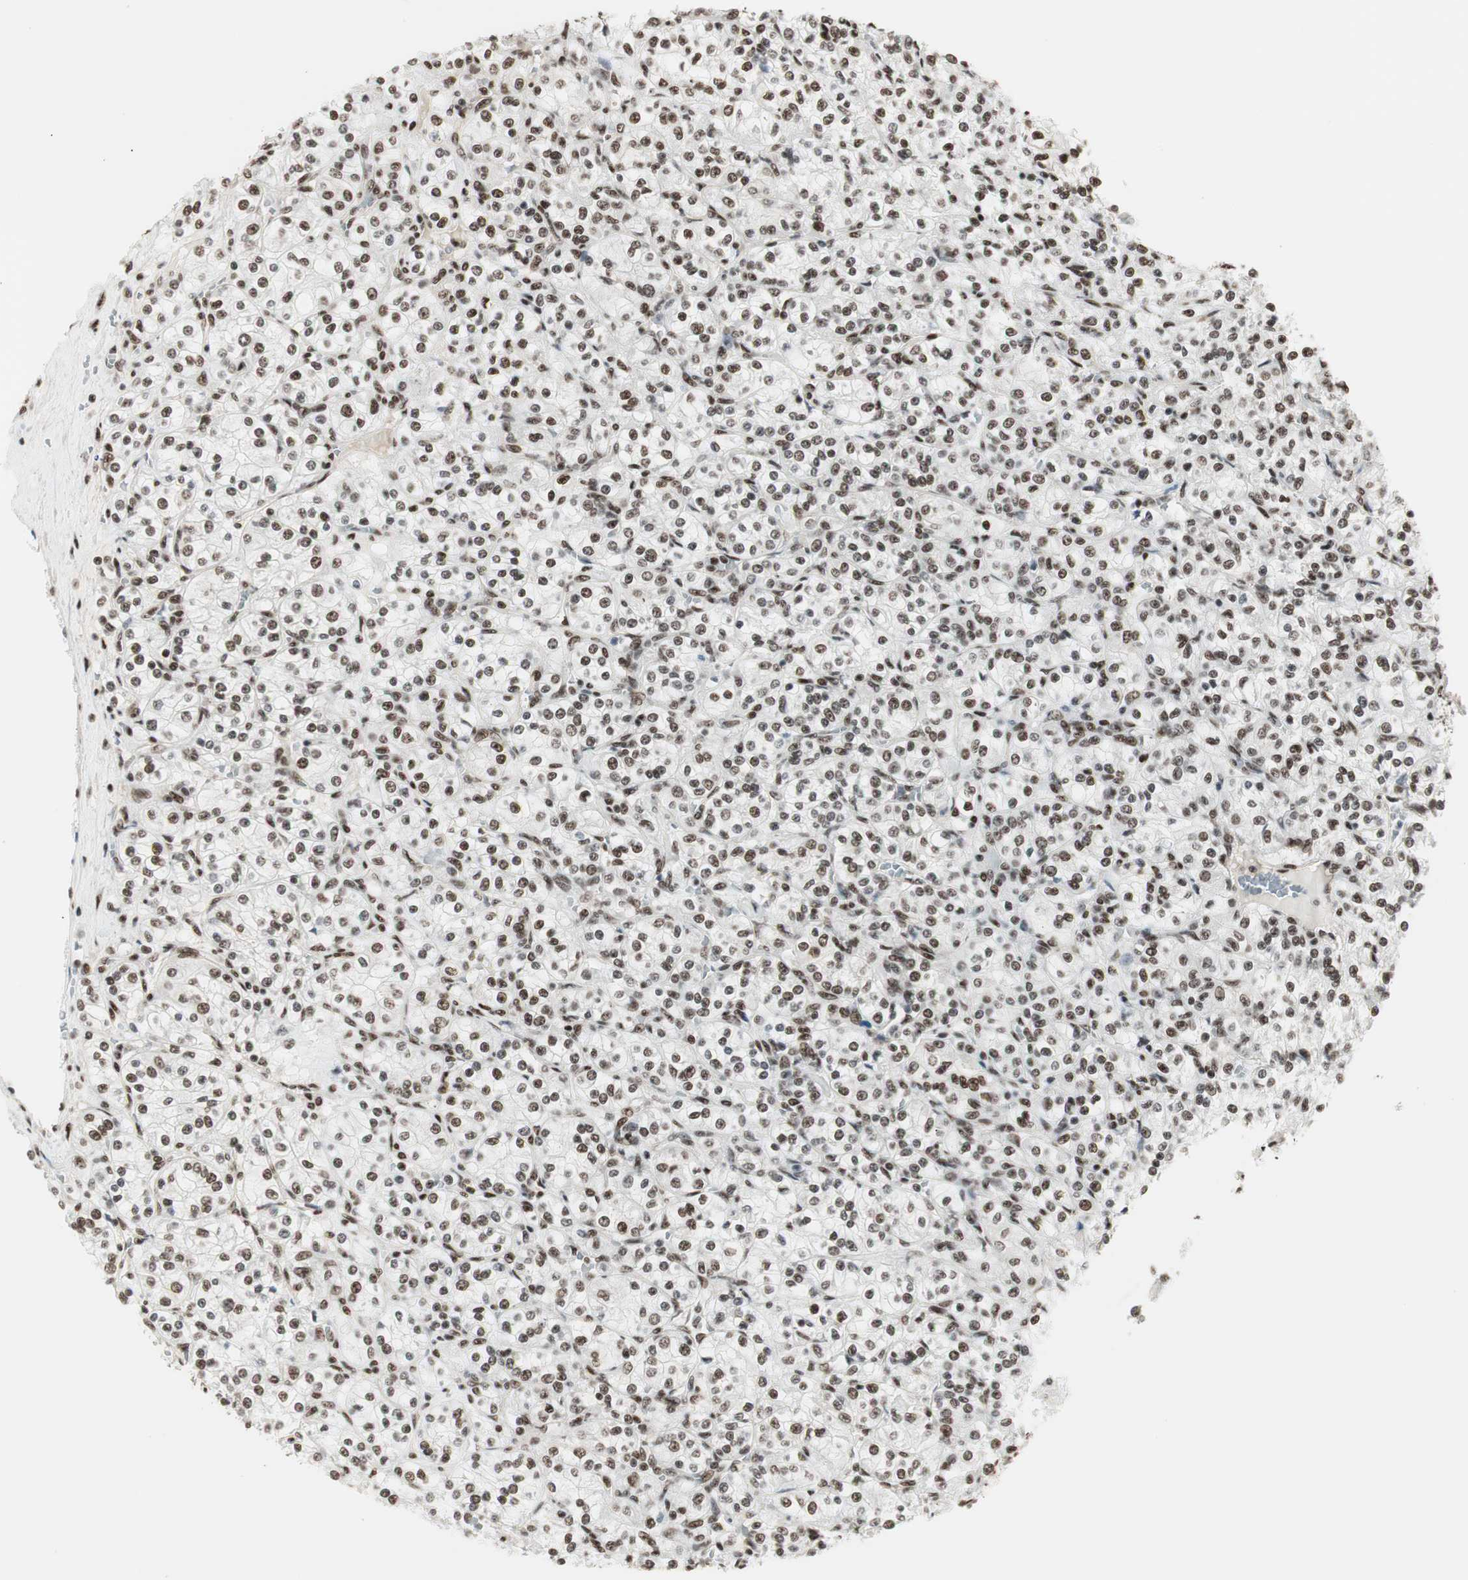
{"staining": {"intensity": "strong", "quantity": ">75%", "location": "nuclear"}, "tissue": "renal cancer", "cell_type": "Tumor cells", "image_type": "cancer", "snomed": [{"axis": "morphology", "description": "Adenocarcinoma, NOS"}, {"axis": "topography", "description": "Kidney"}], "caption": "A brown stain highlights strong nuclear expression of a protein in renal adenocarcinoma tumor cells.", "gene": "HEXIM1", "patient": {"sex": "male", "age": 77}}